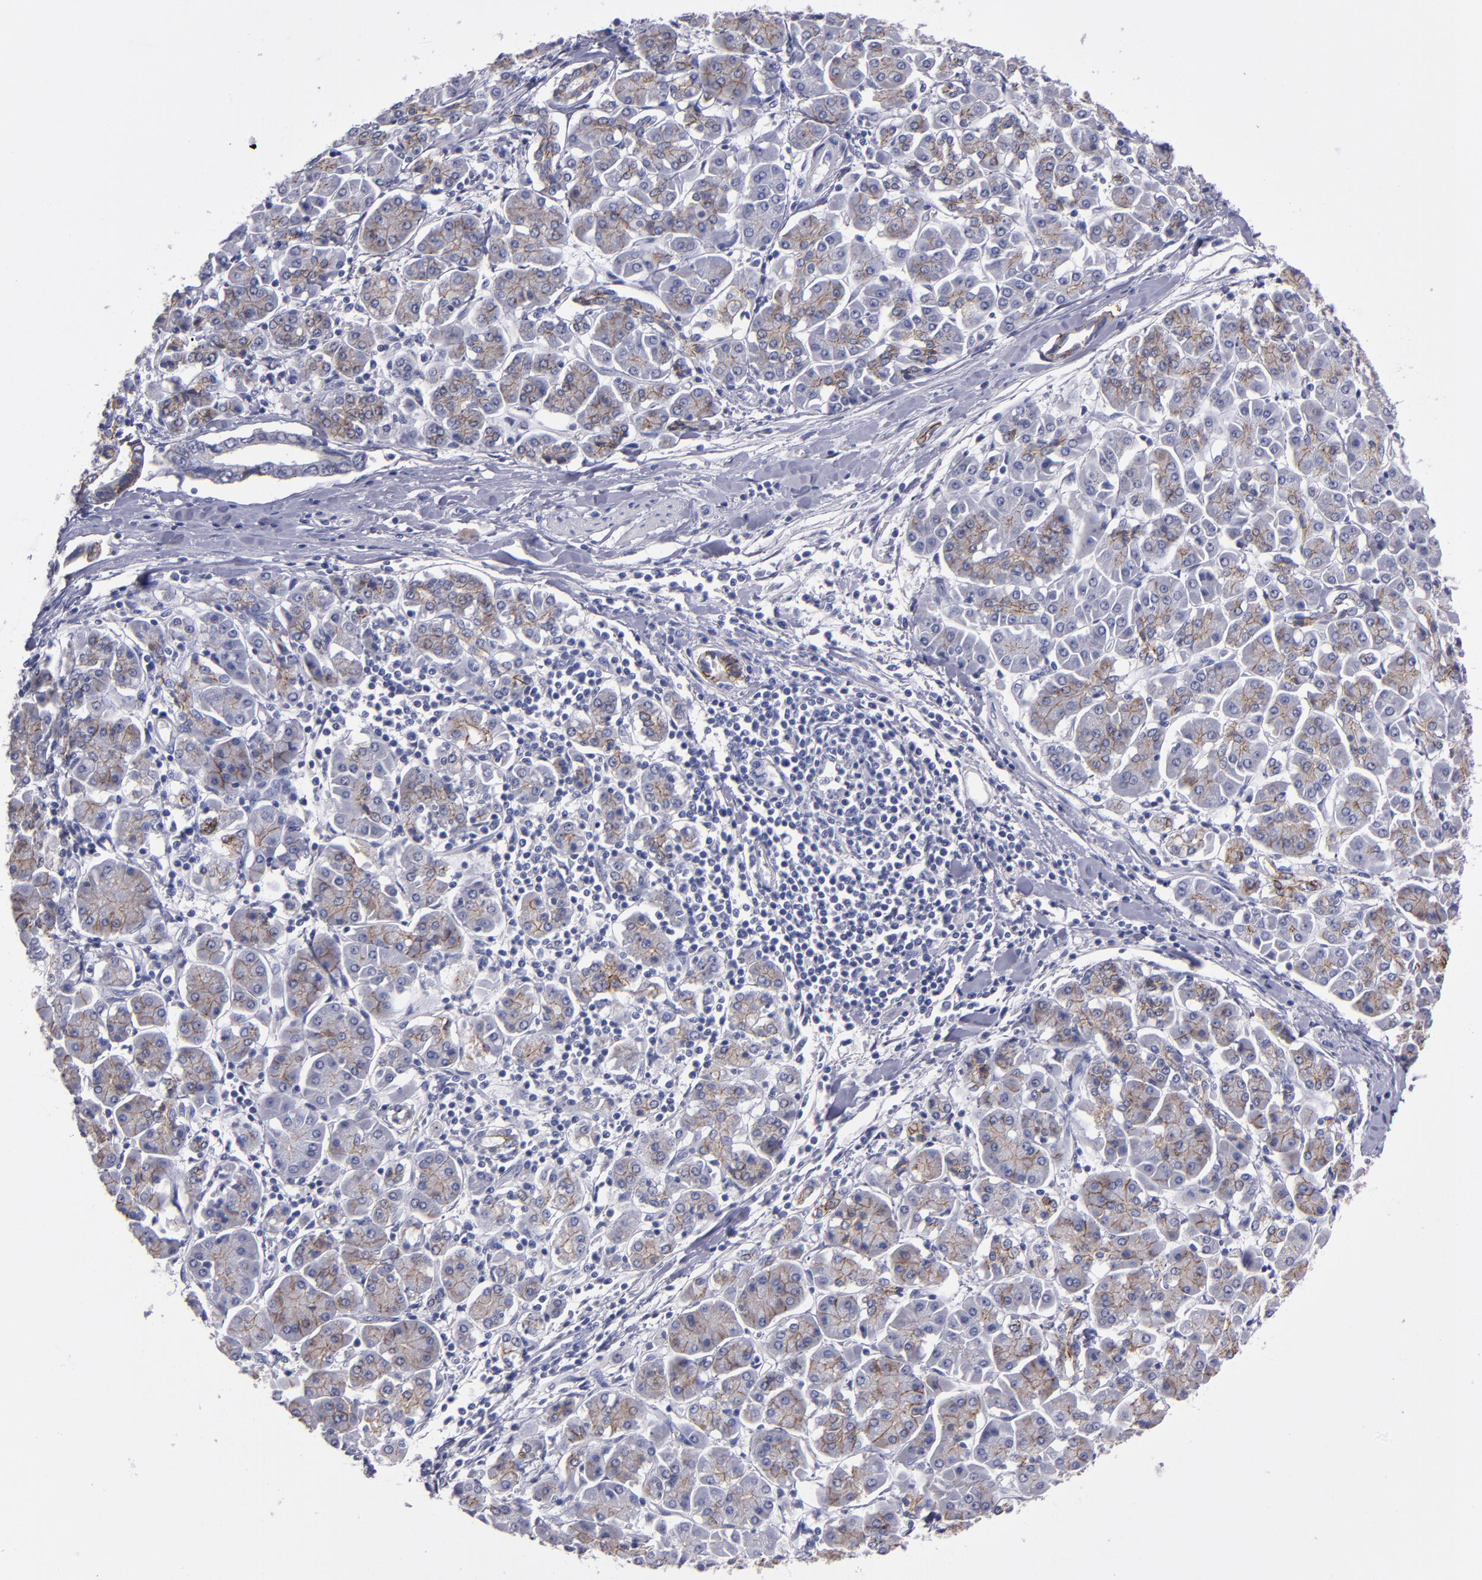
{"staining": {"intensity": "moderate", "quantity": ">75%", "location": "cytoplasmic/membranous"}, "tissue": "pancreatic cancer", "cell_type": "Tumor cells", "image_type": "cancer", "snomed": [{"axis": "morphology", "description": "Adenocarcinoma, NOS"}, {"axis": "topography", "description": "Pancreas"}], "caption": "Immunohistochemical staining of human pancreatic cancer (adenocarcinoma) reveals medium levels of moderate cytoplasmic/membranous staining in about >75% of tumor cells.", "gene": "CDH3", "patient": {"sex": "female", "age": 57}}